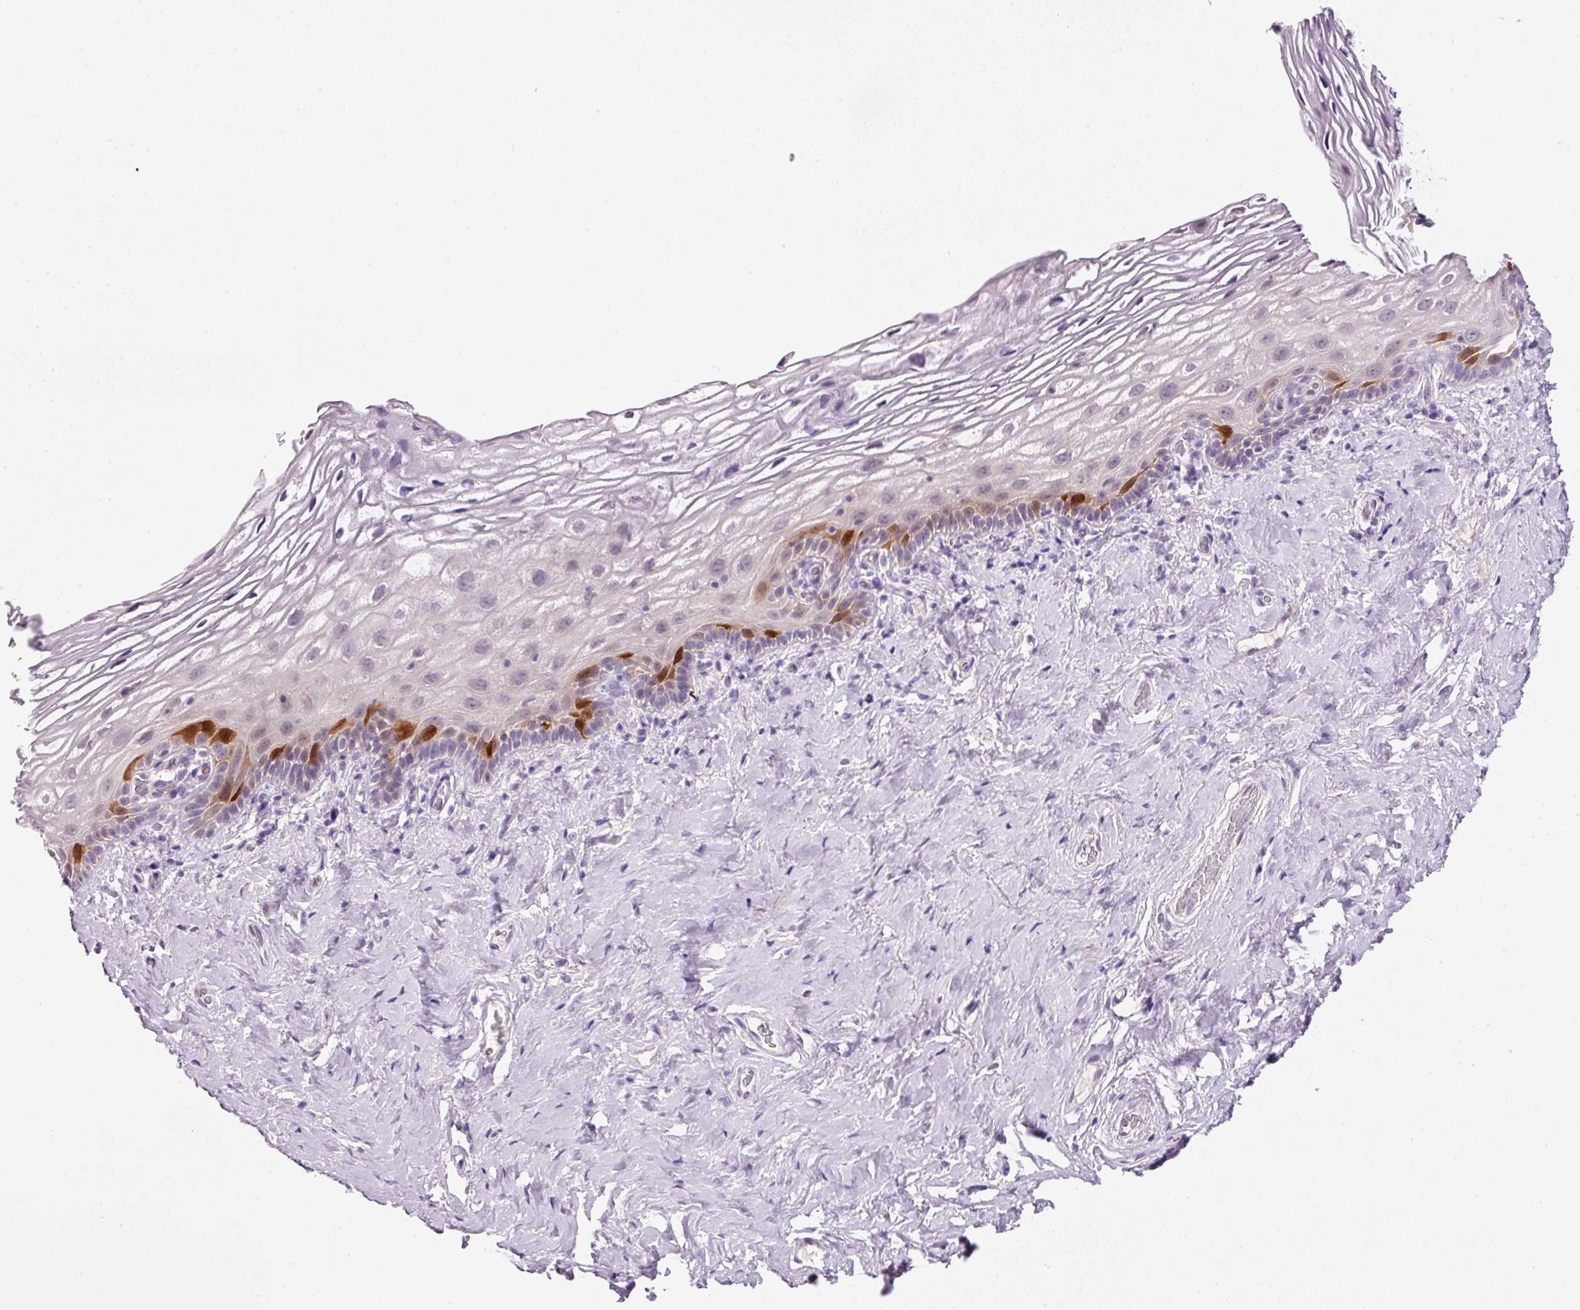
{"staining": {"intensity": "strong", "quantity": "<25%", "location": "cytoplasmic/membranous,nuclear"}, "tissue": "vagina", "cell_type": "Squamous epithelial cells", "image_type": "normal", "snomed": [{"axis": "morphology", "description": "Normal tissue, NOS"}, {"axis": "morphology", "description": "Adenocarcinoma, NOS"}, {"axis": "topography", "description": "Rectum"}, {"axis": "topography", "description": "Vagina"}, {"axis": "topography", "description": "Peripheral nerve tissue"}], "caption": "Vagina stained with DAB (3,3'-diaminobenzidine) immunohistochemistry demonstrates medium levels of strong cytoplasmic/membranous,nuclear expression in approximately <25% of squamous epithelial cells.", "gene": "KPNA2", "patient": {"sex": "female", "age": 71}}